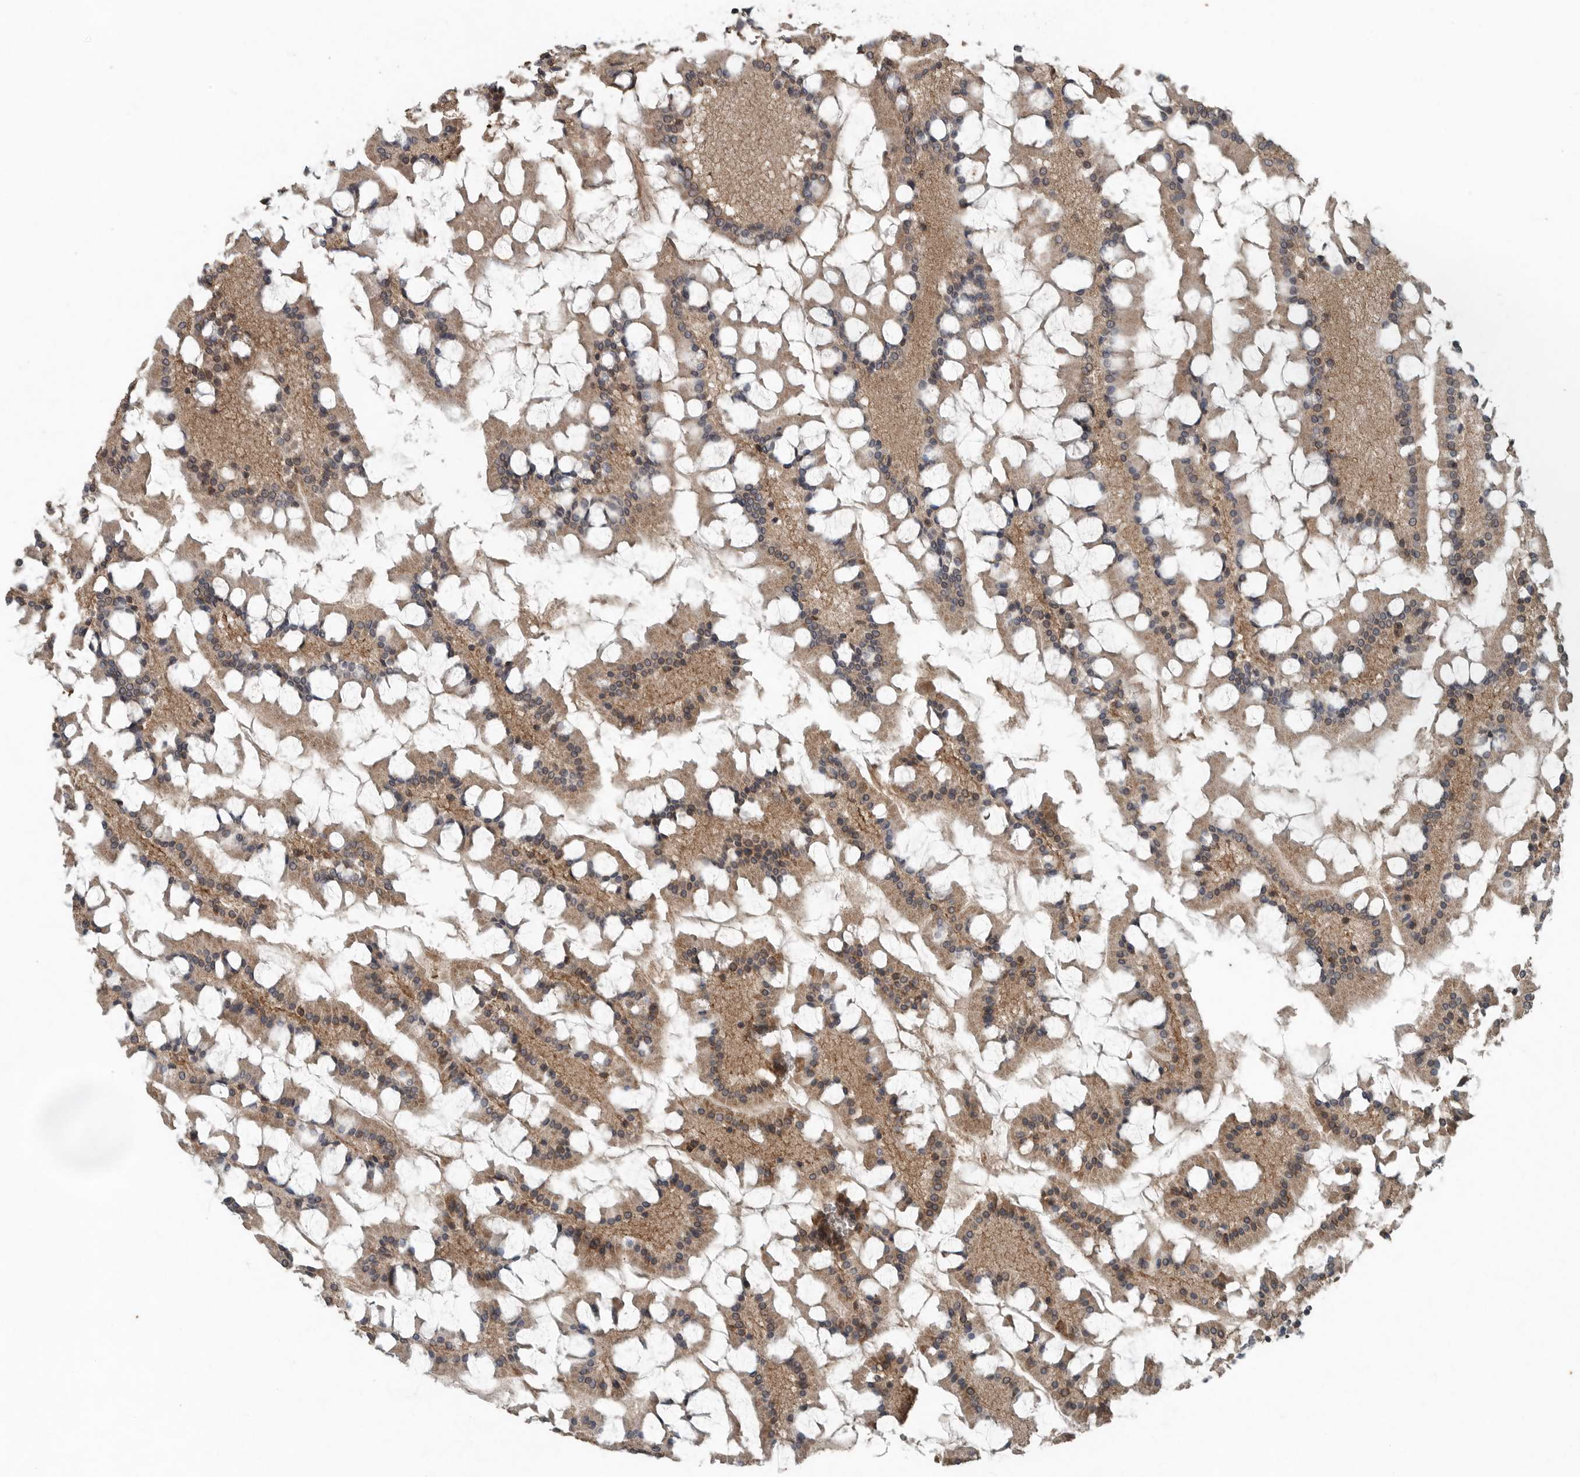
{"staining": {"intensity": "strong", "quantity": "25%-75%", "location": "cytoplasmic/membranous"}, "tissue": "small intestine", "cell_type": "Glandular cells", "image_type": "normal", "snomed": [{"axis": "morphology", "description": "Normal tissue, NOS"}, {"axis": "topography", "description": "Small intestine"}], "caption": "A high amount of strong cytoplasmic/membranous expression is present in approximately 25%-75% of glandular cells in benign small intestine. (IHC, brightfield microscopy, high magnification).", "gene": "IL6ST", "patient": {"sex": "male", "age": 41}}